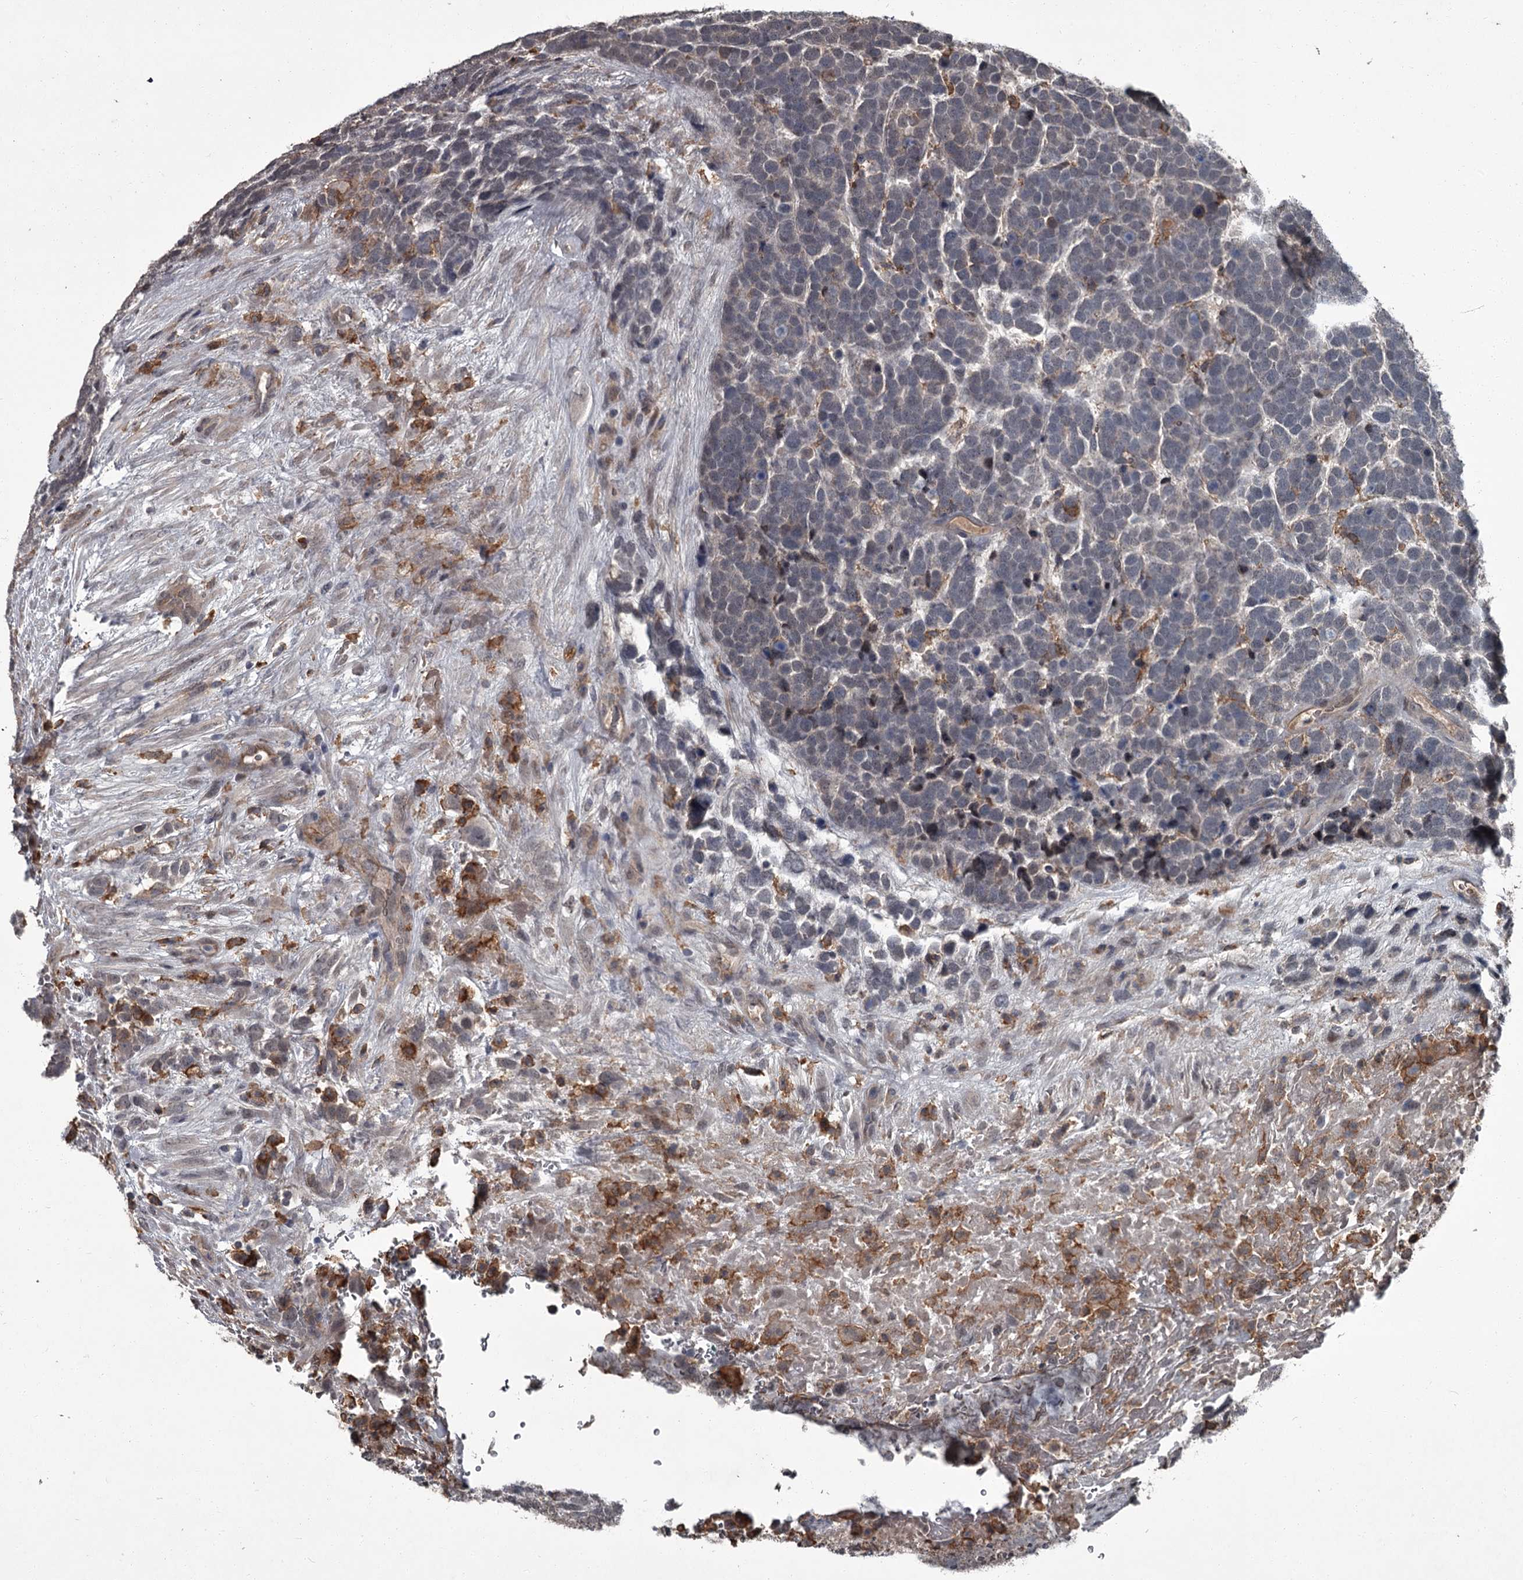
{"staining": {"intensity": "negative", "quantity": "none", "location": "none"}, "tissue": "urothelial cancer", "cell_type": "Tumor cells", "image_type": "cancer", "snomed": [{"axis": "morphology", "description": "Urothelial carcinoma, High grade"}, {"axis": "topography", "description": "Urinary bladder"}], "caption": "Immunohistochemistry (IHC) histopathology image of neoplastic tissue: urothelial cancer stained with DAB demonstrates no significant protein positivity in tumor cells.", "gene": "FLVCR2", "patient": {"sex": "female", "age": 82}}